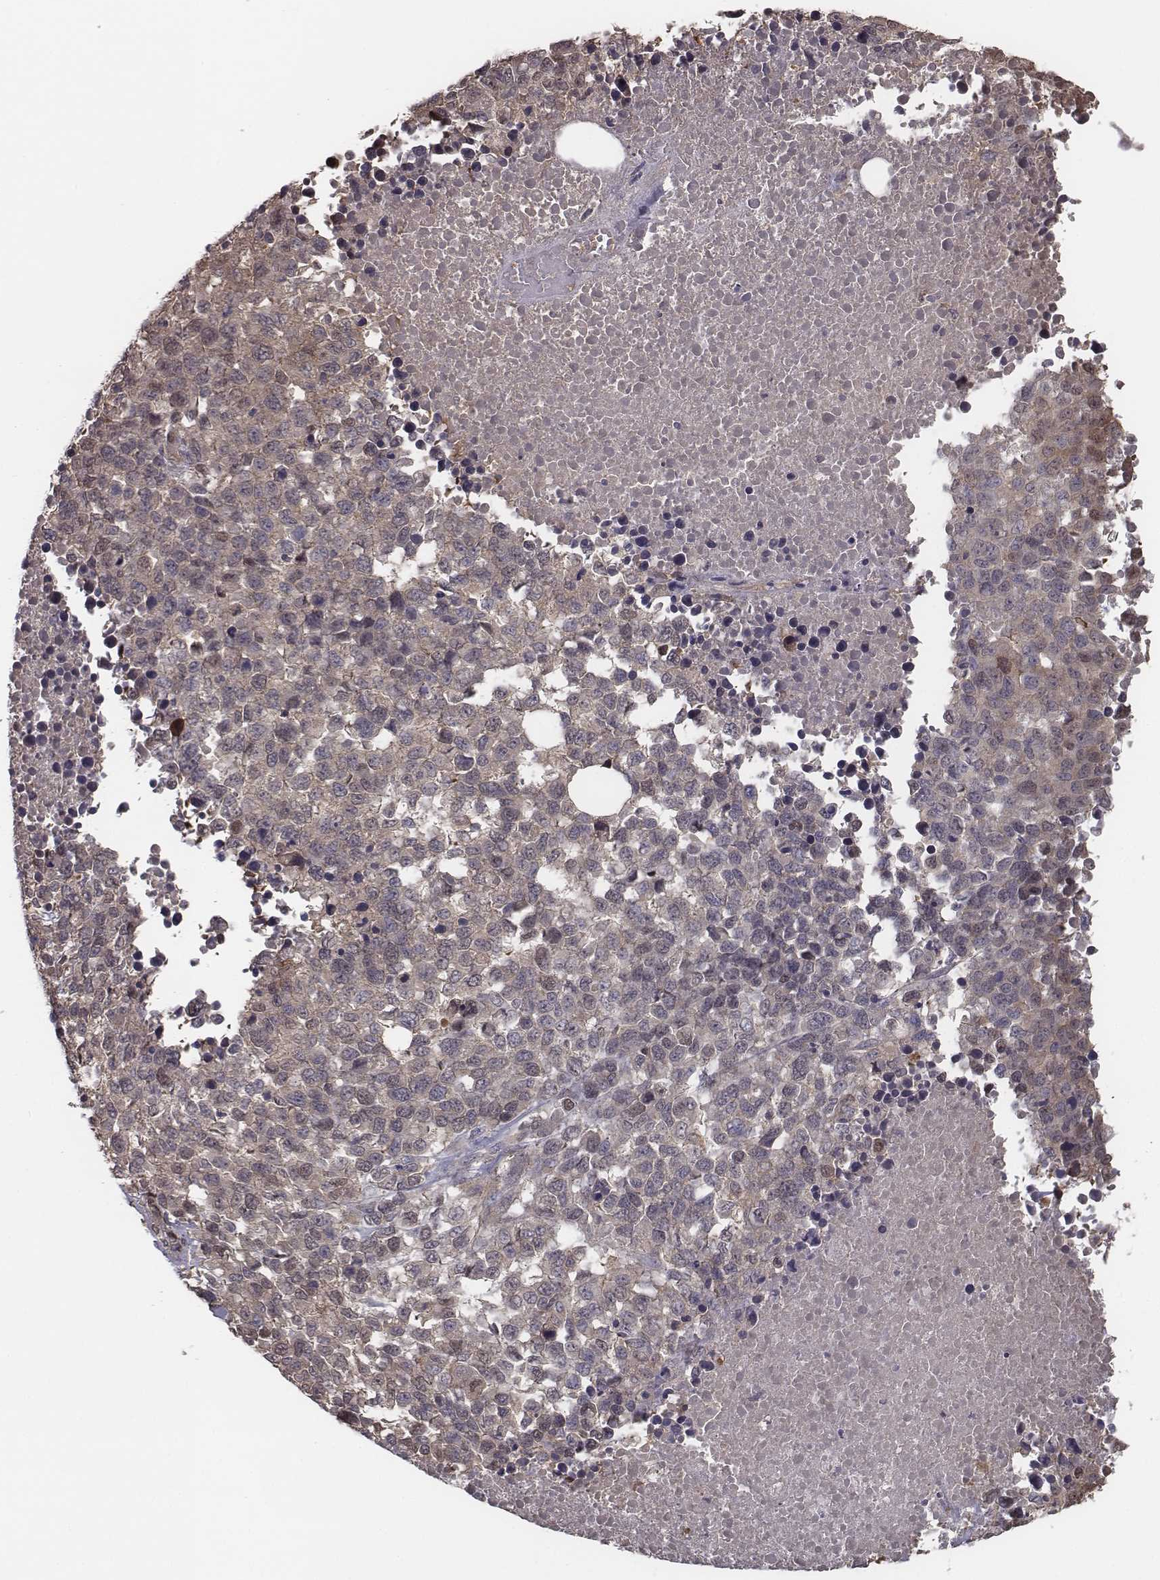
{"staining": {"intensity": "weak", "quantity": ">75%", "location": "cytoplasmic/membranous"}, "tissue": "melanoma", "cell_type": "Tumor cells", "image_type": "cancer", "snomed": [{"axis": "morphology", "description": "Malignant melanoma, Metastatic site"}, {"axis": "topography", "description": "Skin"}], "caption": "IHC of human malignant melanoma (metastatic site) shows low levels of weak cytoplasmic/membranous expression in approximately >75% of tumor cells.", "gene": "ISYNA1", "patient": {"sex": "male", "age": 84}}